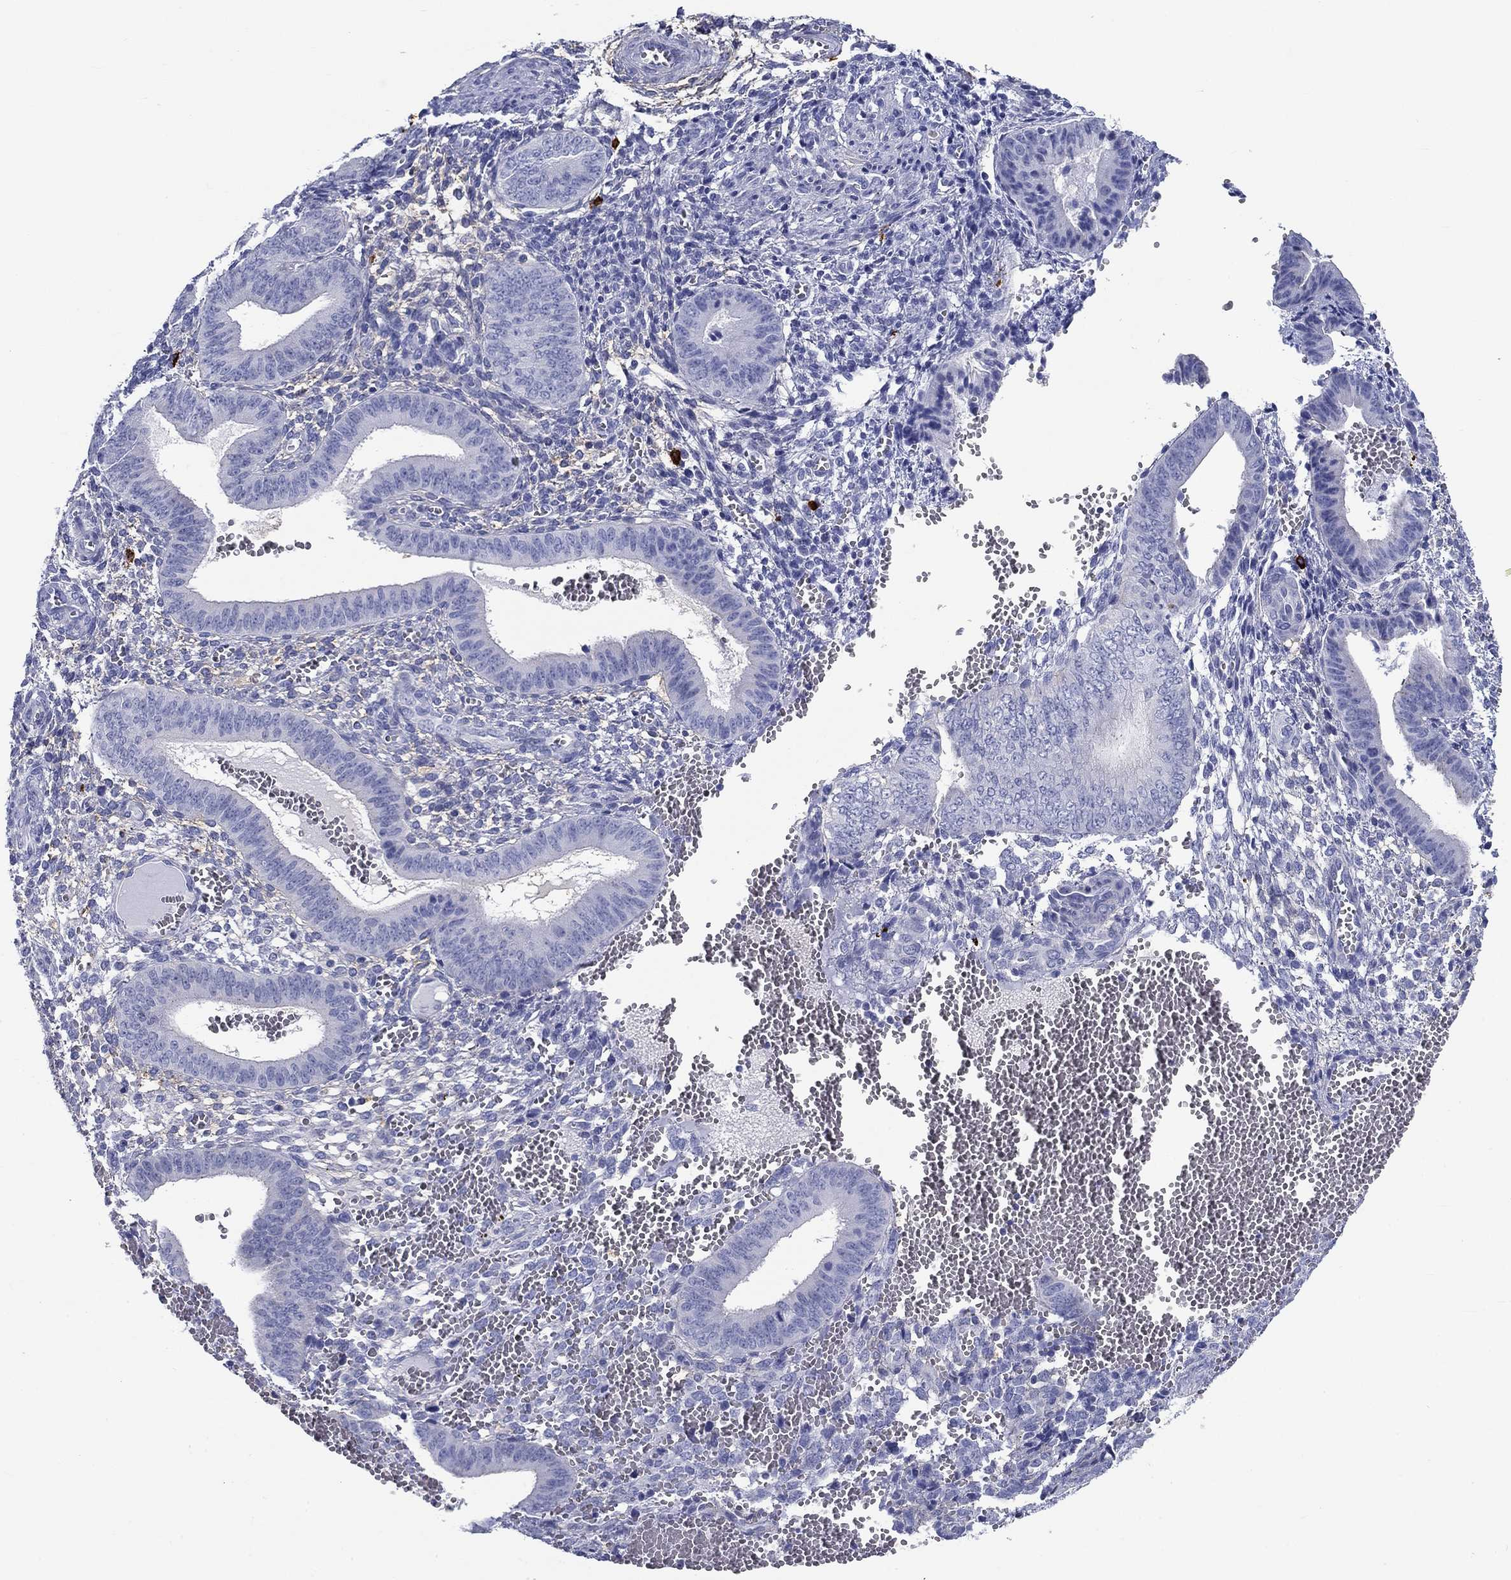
{"staining": {"intensity": "negative", "quantity": "none", "location": "none"}, "tissue": "endometrium", "cell_type": "Cells in endometrial stroma", "image_type": "normal", "snomed": [{"axis": "morphology", "description": "Normal tissue, NOS"}, {"axis": "topography", "description": "Endometrium"}], "caption": "IHC image of unremarkable human endometrium stained for a protein (brown), which exhibits no expression in cells in endometrial stroma. The staining was performed using DAB to visualize the protein expression in brown, while the nuclei were stained in blue with hematoxylin (Magnification: 20x).", "gene": "CD40LG", "patient": {"sex": "female", "age": 42}}